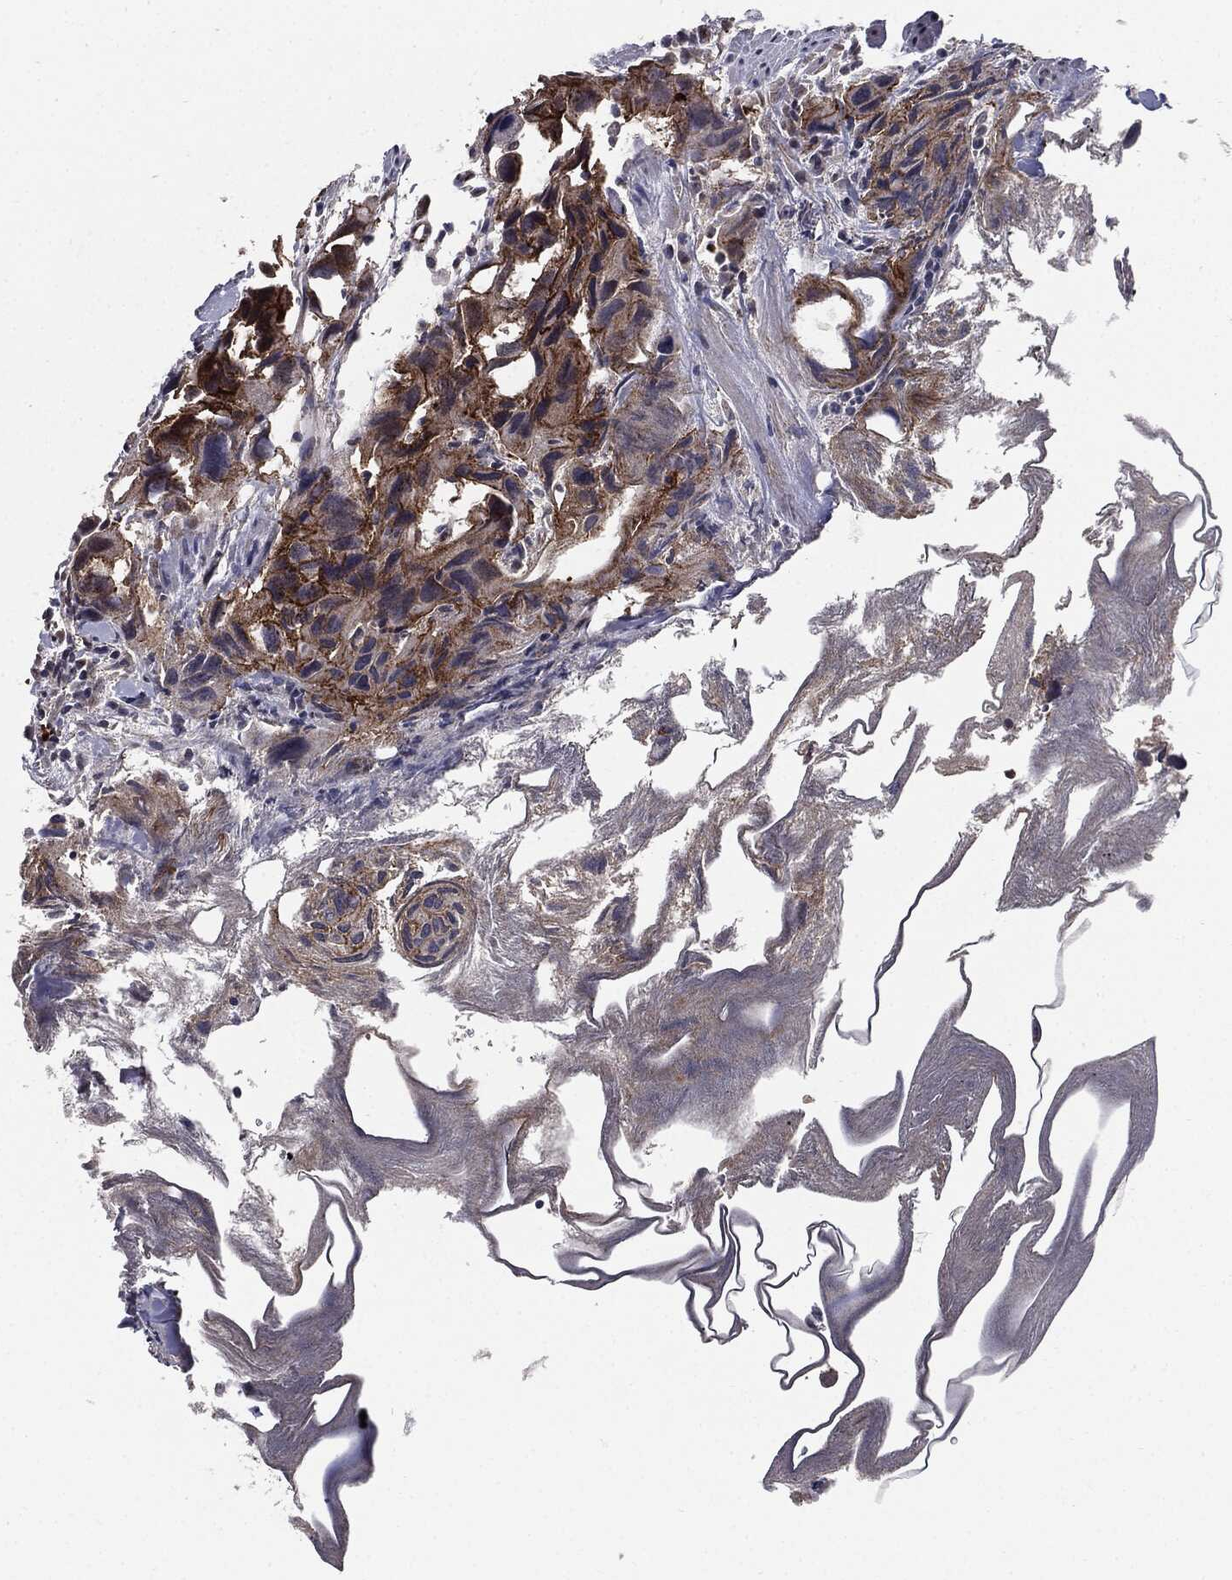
{"staining": {"intensity": "strong", "quantity": "25%-75%", "location": "cytoplasmic/membranous"}, "tissue": "urothelial cancer", "cell_type": "Tumor cells", "image_type": "cancer", "snomed": [{"axis": "morphology", "description": "Urothelial carcinoma, High grade"}, {"axis": "topography", "description": "Urinary bladder"}], "caption": "A brown stain labels strong cytoplasmic/membranous positivity of a protein in urothelial cancer tumor cells. (Stains: DAB in brown, nuclei in blue, Microscopy: brightfield microscopy at high magnification).", "gene": "PTPA", "patient": {"sex": "male", "age": 79}}